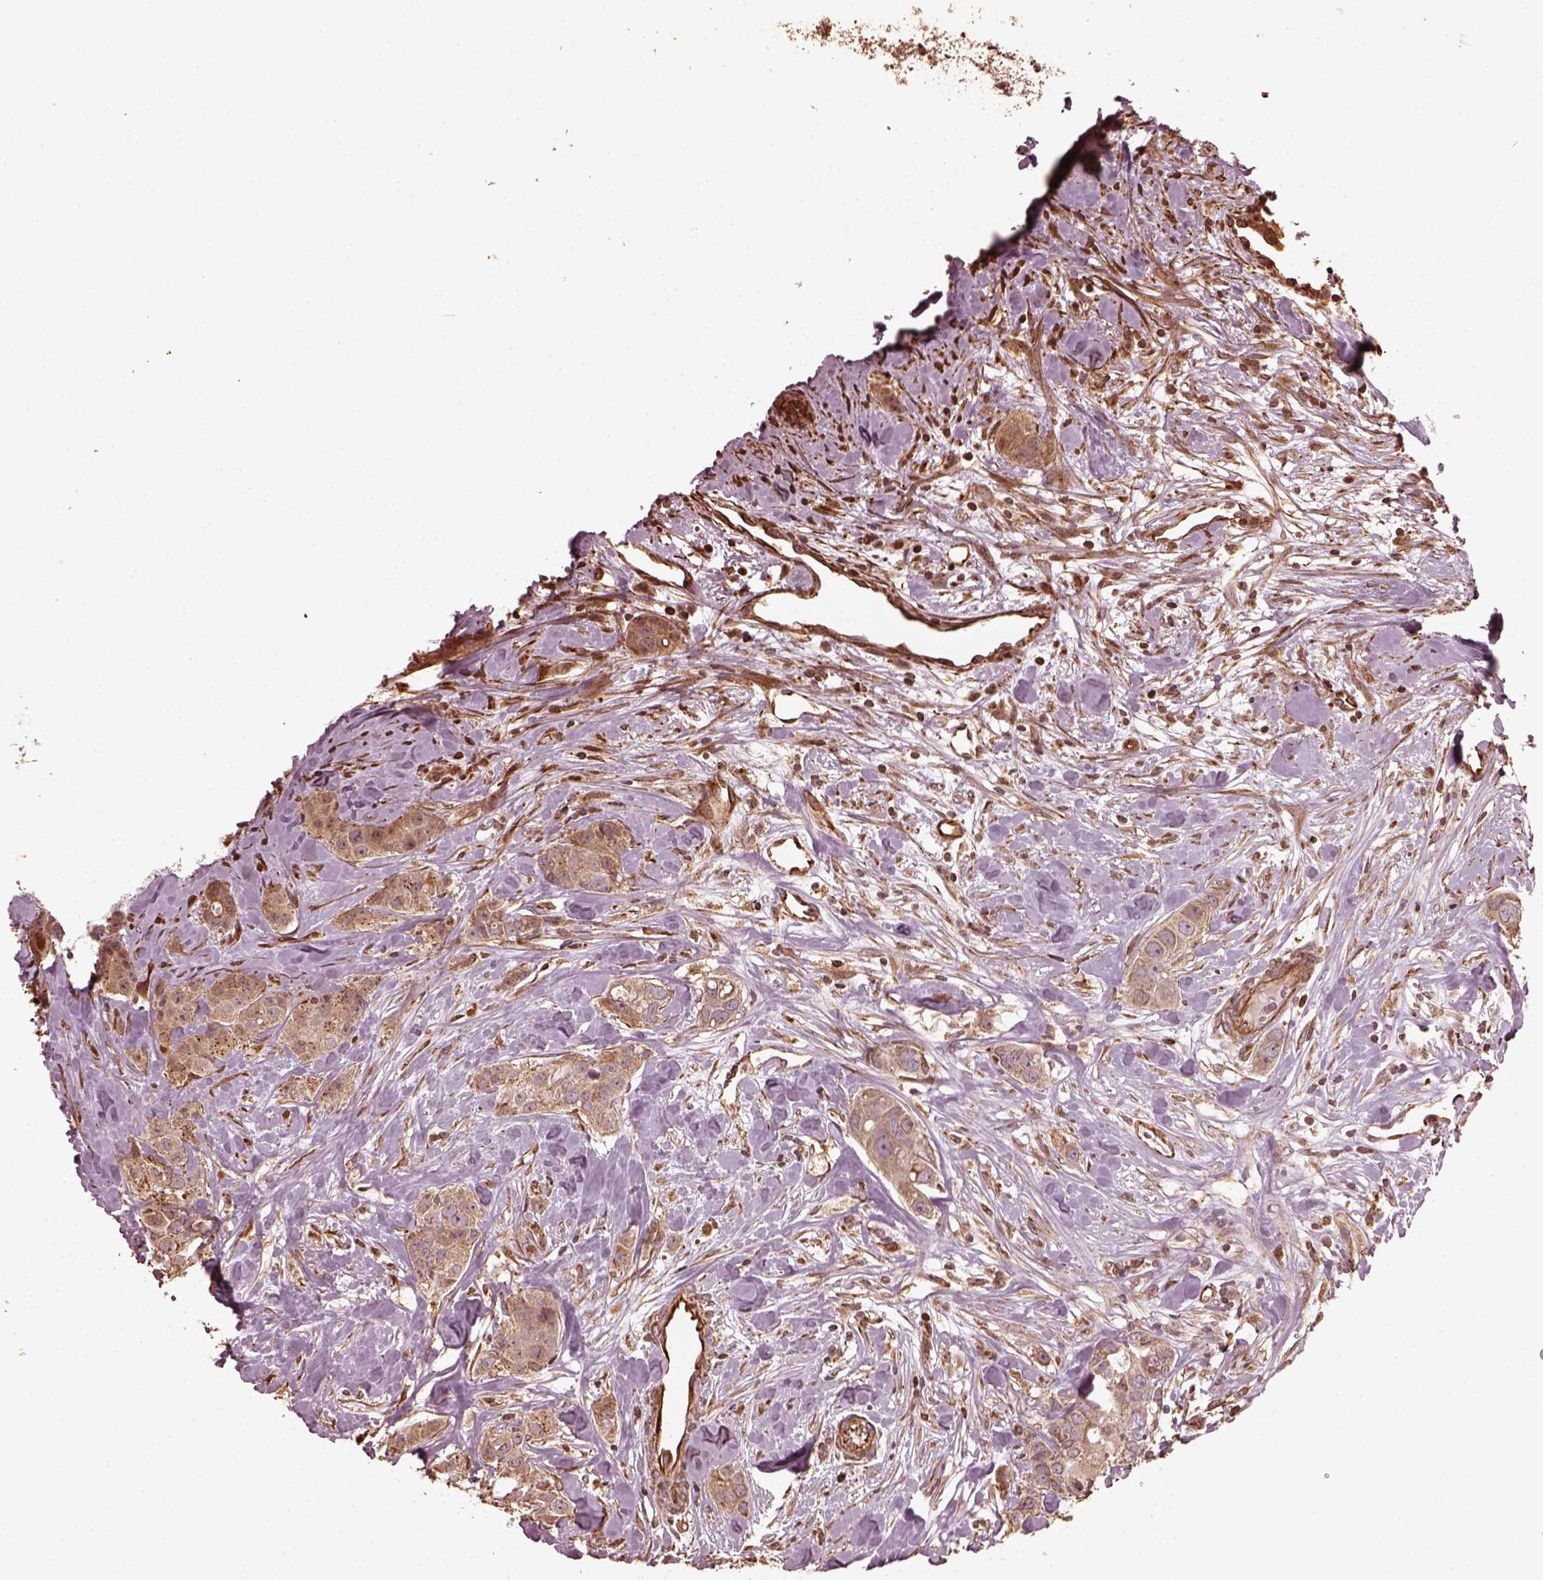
{"staining": {"intensity": "moderate", "quantity": ">75%", "location": "cytoplasmic/membranous"}, "tissue": "breast cancer", "cell_type": "Tumor cells", "image_type": "cancer", "snomed": [{"axis": "morphology", "description": "Duct carcinoma"}, {"axis": "topography", "description": "Breast"}], "caption": "Immunohistochemical staining of breast infiltrating ductal carcinoma reveals medium levels of moderate cytoplasmic/membranous staining in approximately >75% of tumor cells. Using DAB (3,3'-diaminobenzidine) (brown) and hematoxylin (blue) stains, captured at high magnification using brightfield microscopy.", "gene": "GTPBP1", "patient": {"sex": "female", "age": 43}}